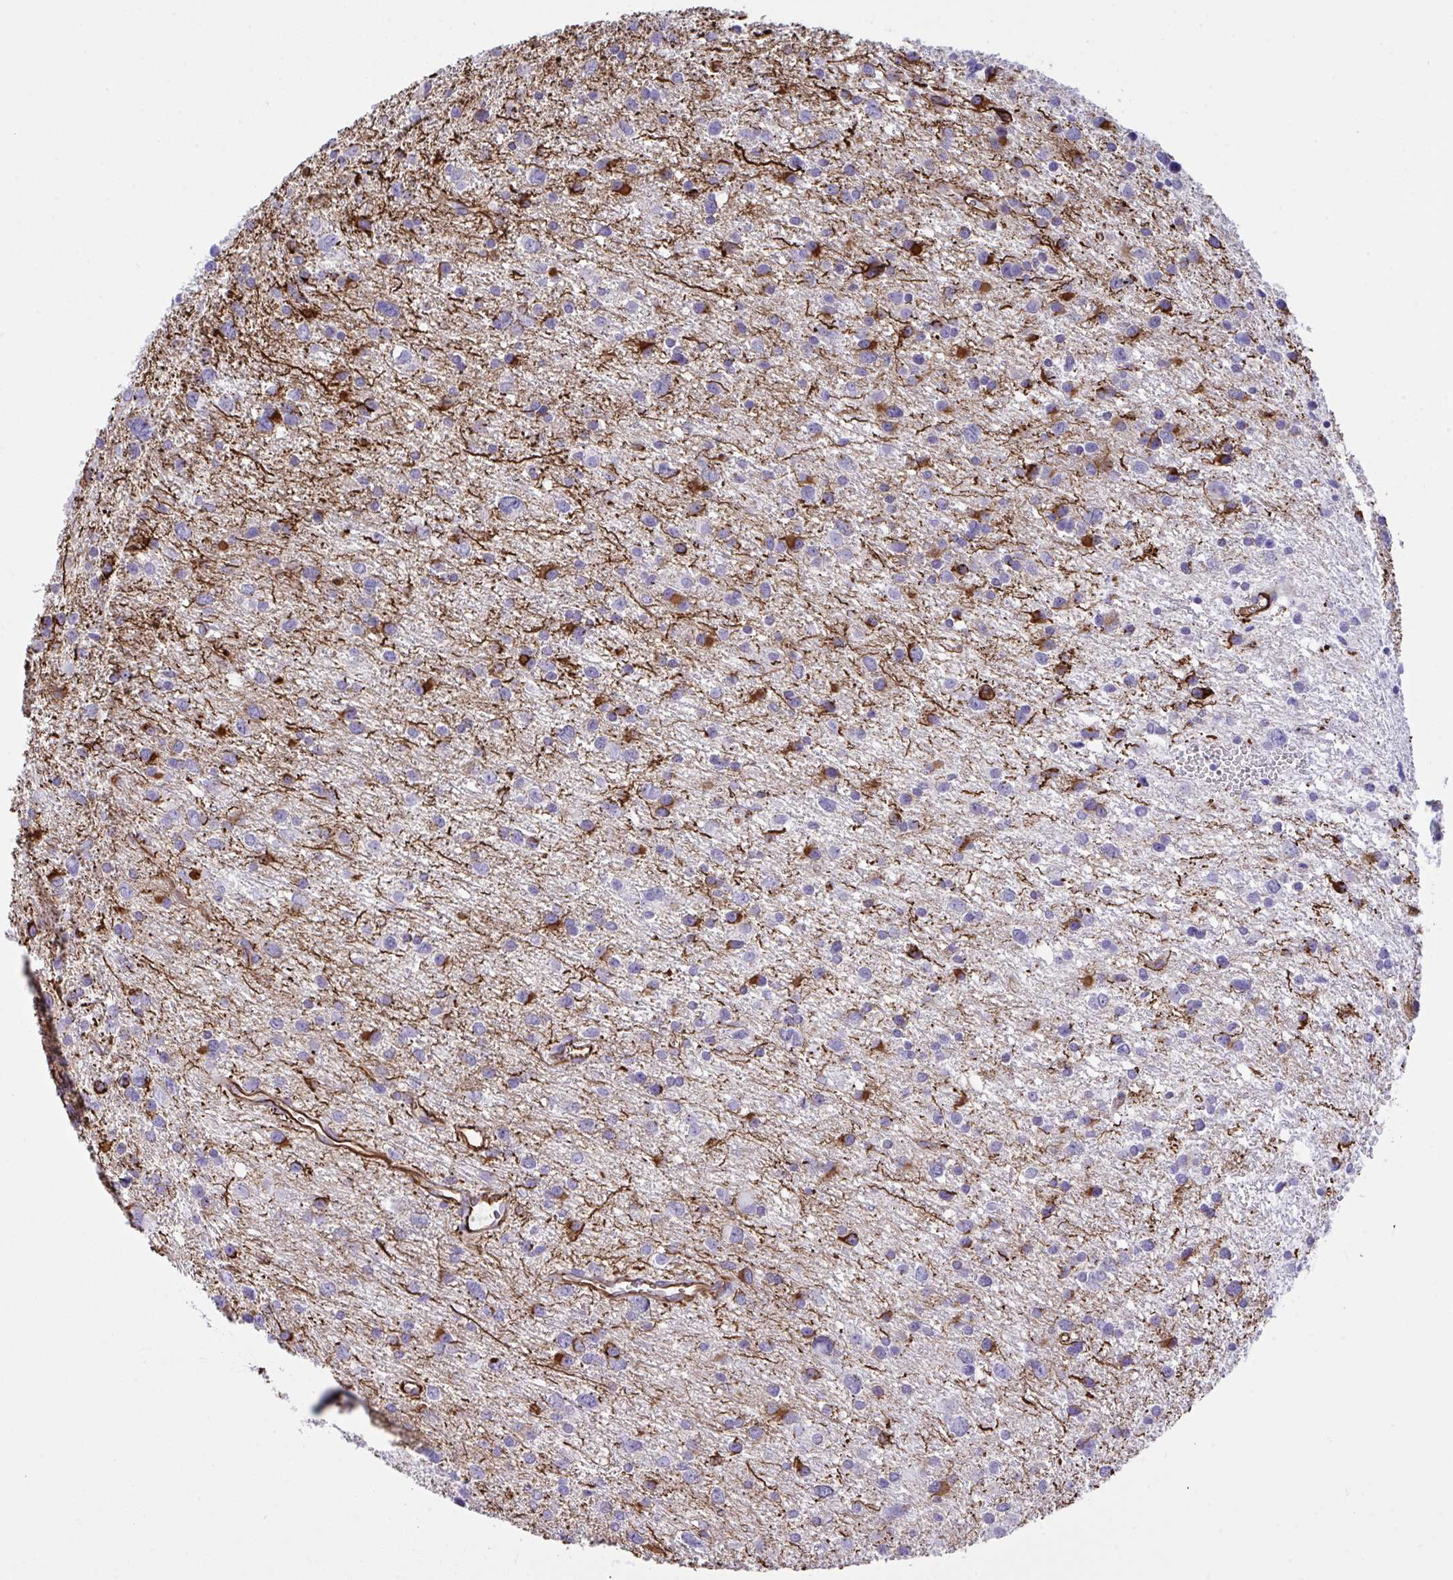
{"staining": {"intensity": "strong", "quantity": "<25%", "location": "cytoplasmic/membranous"}, "tissue": "glioma", "cell_type": "Tumor cells", "image_type": "cancer", "snomed": [{"axis": "morphology", "description": "Glioma, malignant, Low grade"}, {"axis": "topography", "description": "Brain"}], "caption": "A micrograph of glioma stained for a protein displays strong cytoplasmic/membranous brown staining in tumor cells.", "gene": "SLC35B1", "patient": {"sex": "female", "age": 55}}